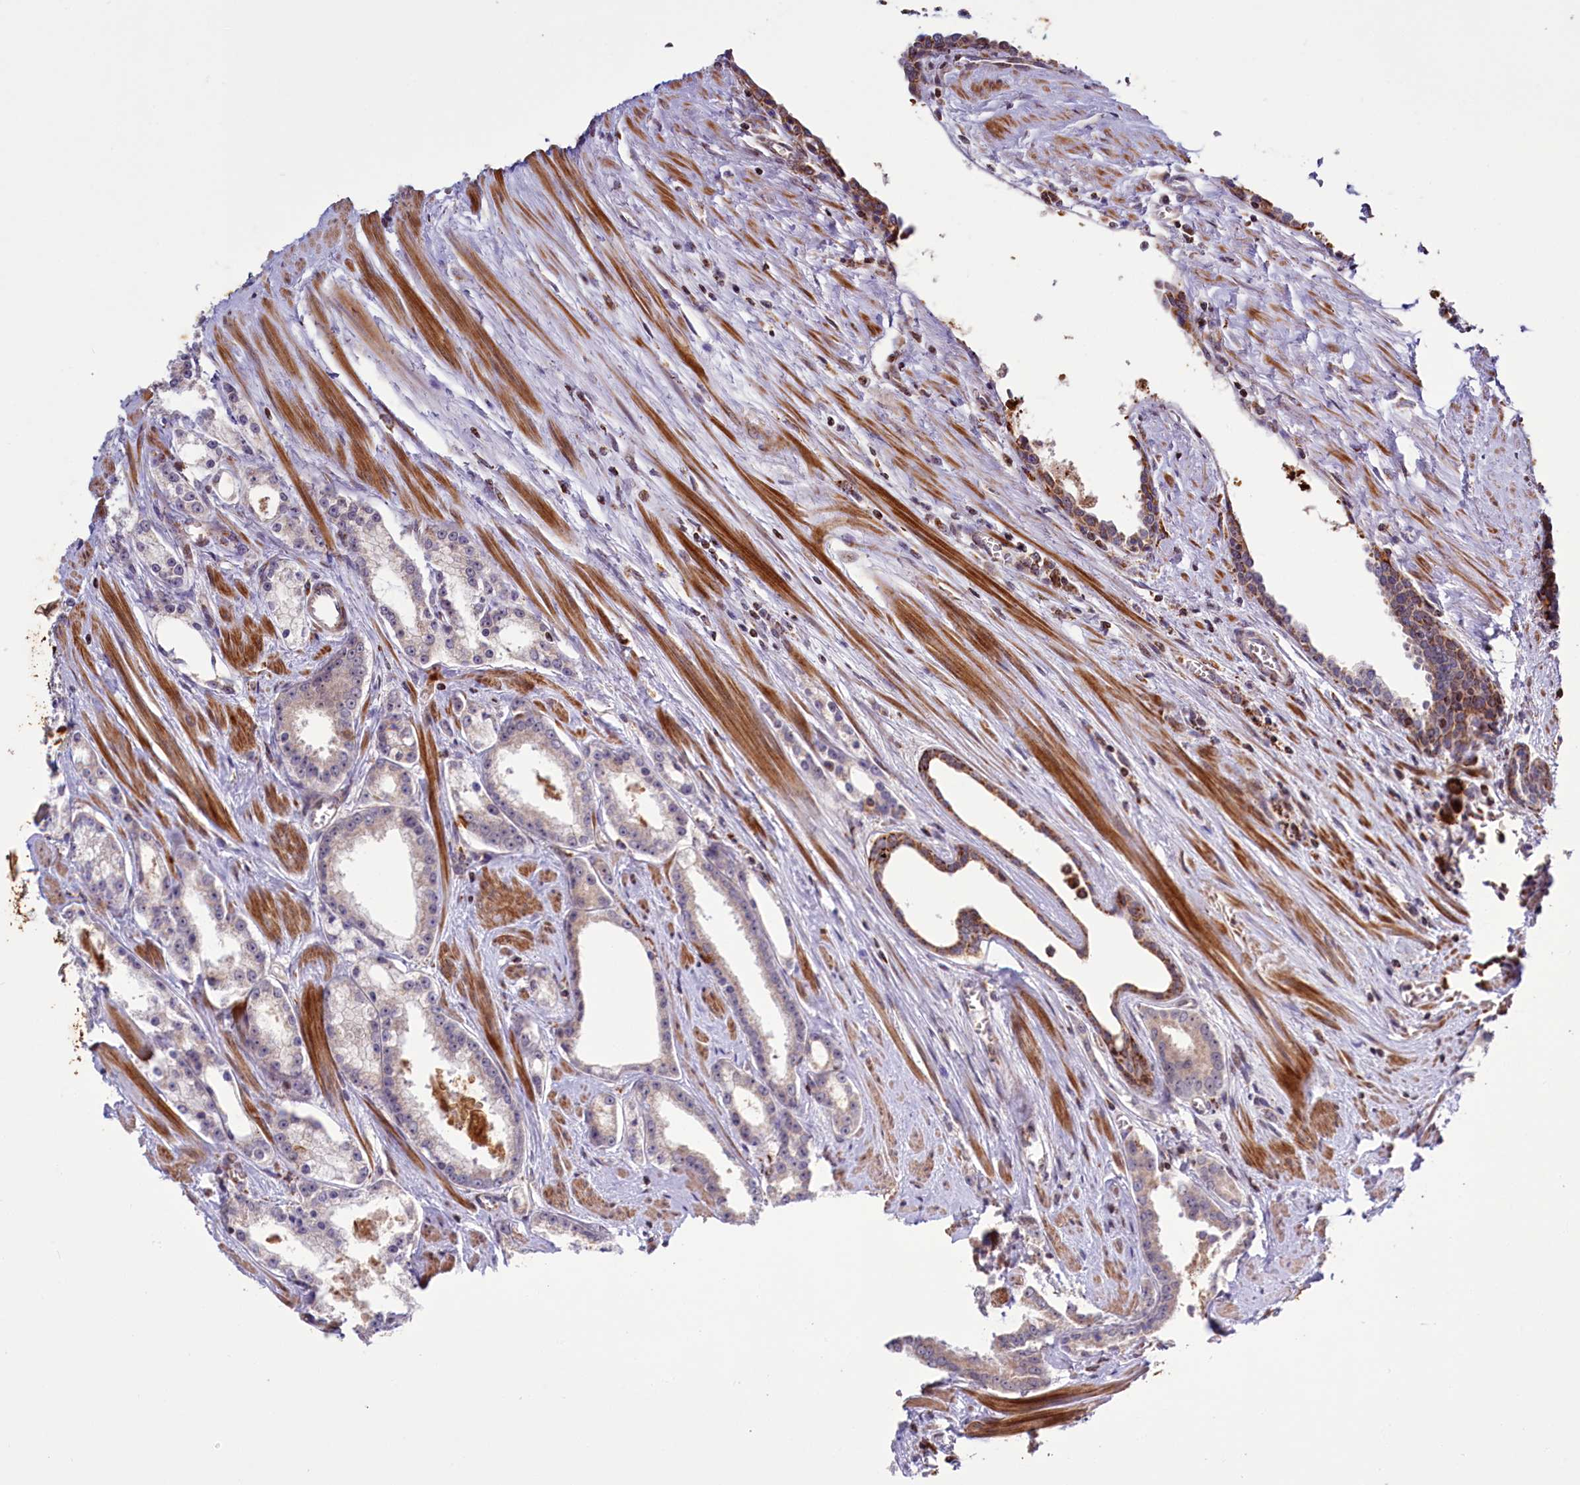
{"staining": {"intensity": "weak", "quantity": "<25%", "location": "cytoplasmic/membranous"}, "tissue": "prostate cancer", "cell_type": "Tumor cells", "image_type": "cancer", "snomed": [{"axis": "morphology", "description": "Adenocarcinoma, Low grade"}, {"axis": "topography", "description": "Prostate and seminal vesicle, NOS"}], "caption": "Human prostate cancer stained for a protein using IHC reveals no positivity in tumor cells.", "gene": "DYNC2H1", "patient": {"sex": "male", "age": 60}}